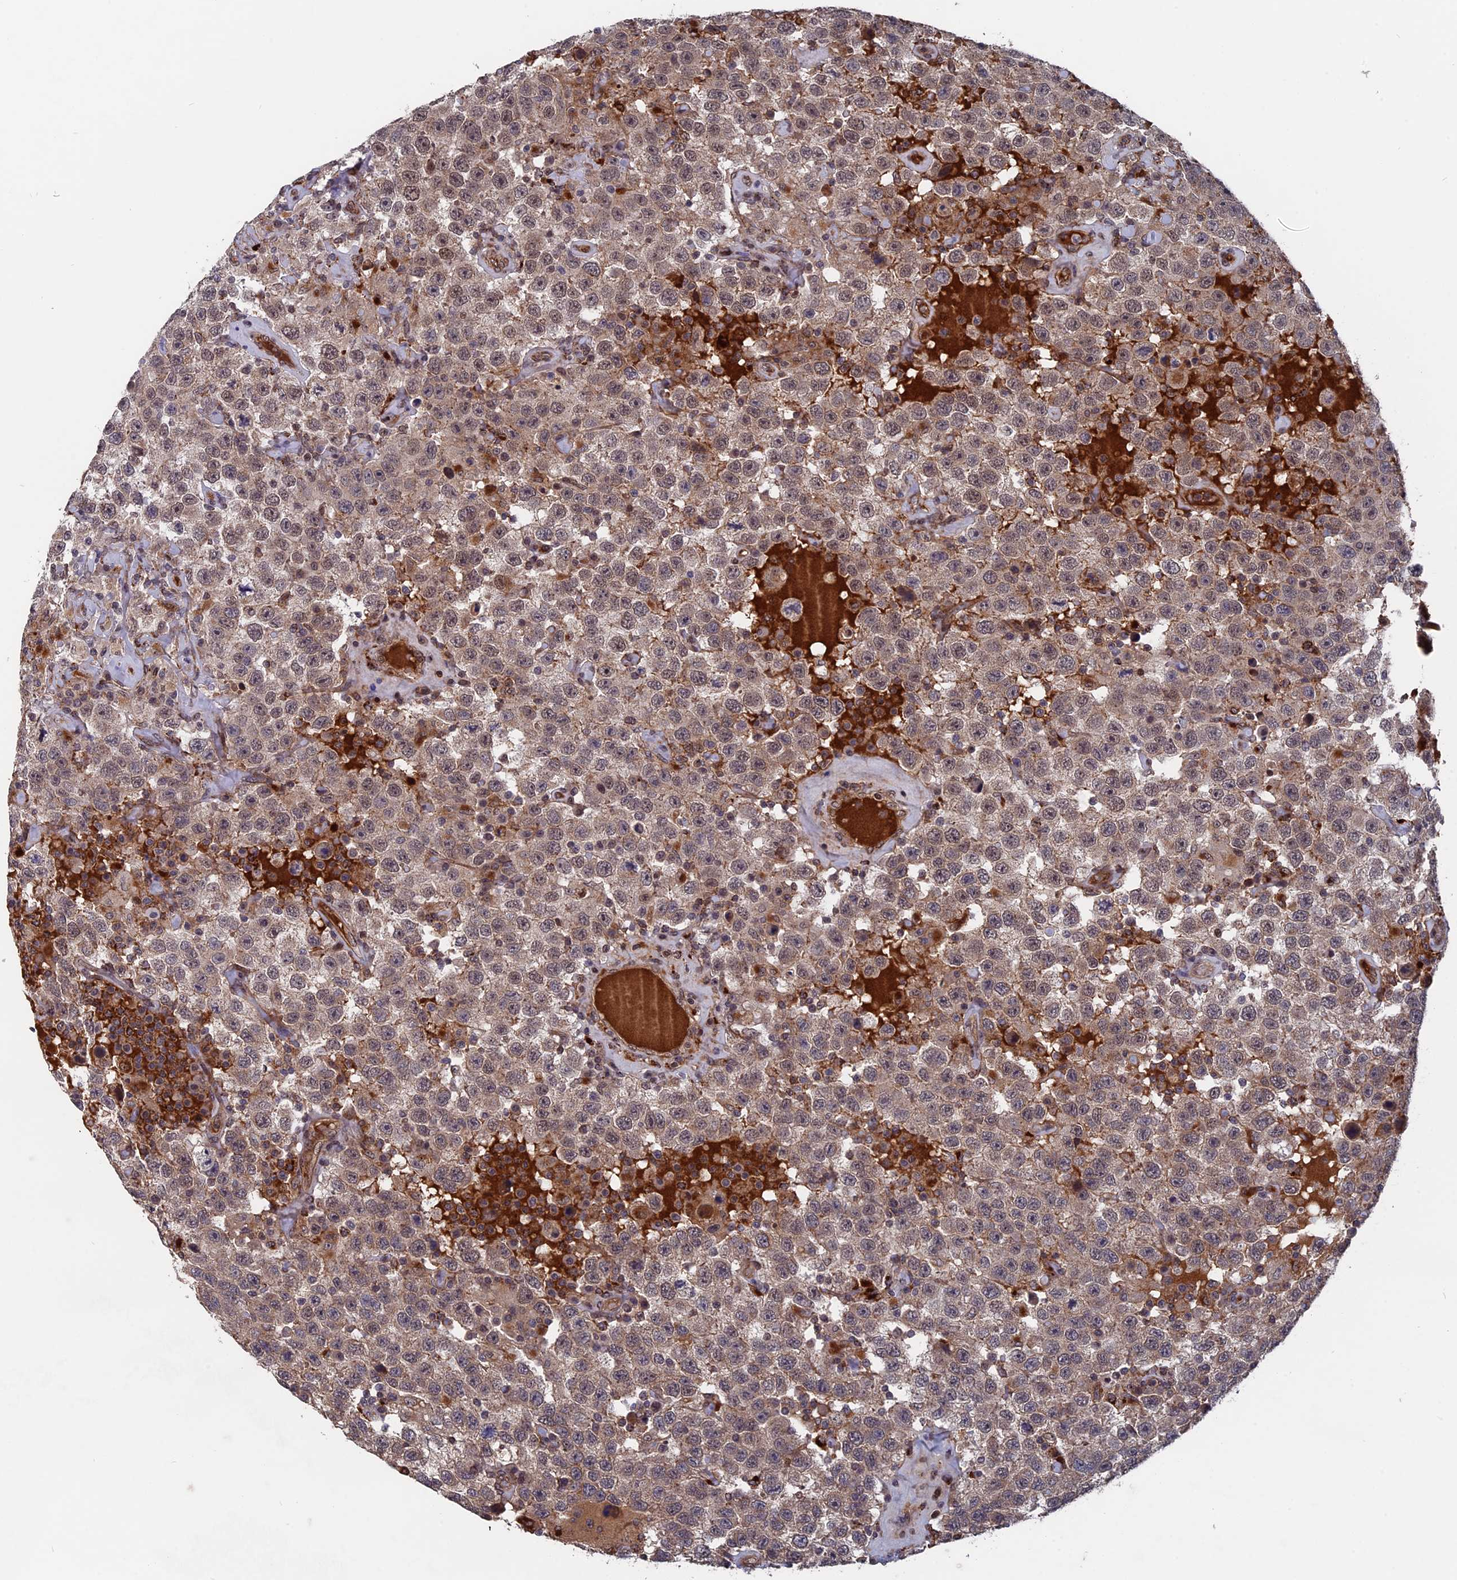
{"staining": {"intensity": "weak", "quantity": ">75%", "location": "cytoplasmic/membranous"}, "tissue": "testis cancer", "cell_type": "Tumor cells", "image_type": "cancer", "snomed": [{"axis": "morphology", "description": "Seminoma, NOS"}, {"axis": "topography", "description": "Testis"}], "caption": "The immunohistochemical stain highlights weak cytoplasmic/membranous expression in tumor cells of testis cancer (seminoma) tissue. Using DAB (3,3'-diaminobenzidine) (brown) and hematoxylin (blue) stains, captured at high magnification using brightfield microscopy.", "gene": "NOSIP", "patient": {"sex": "male", "age": 41}}